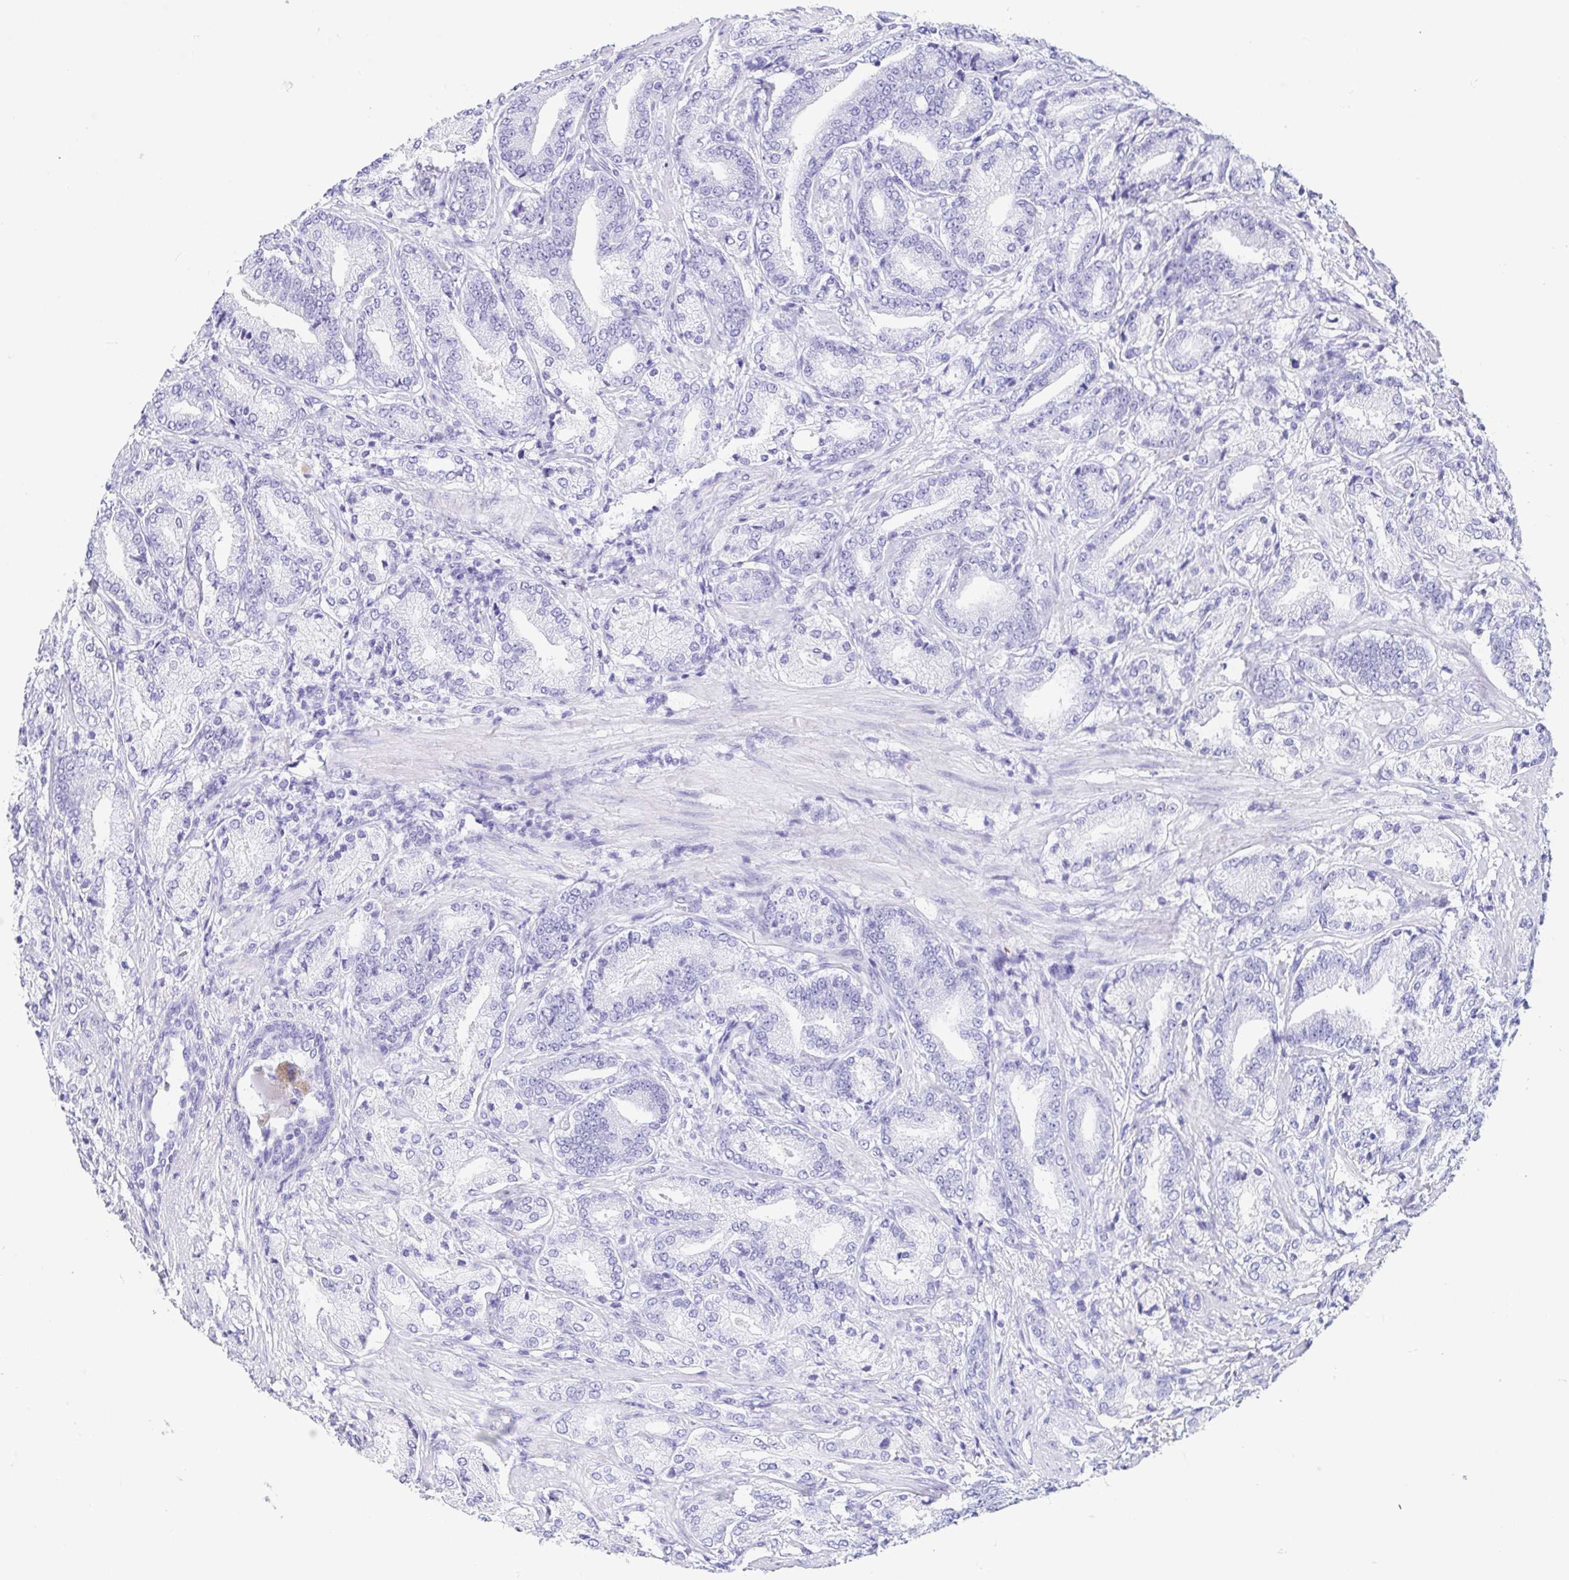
{"staining": {"intensity": "negative", "quantity": "none", "location": "none"}, "tissue": "prostate cancer", "cell_type": "Tumor cells", "image_type": "cancer", "snomed": [{"axis": "morphology", "description": "Adenocarcinoma, High grade"}, {"axis": "topography", "description": "Prostate and seminal vesicle, NOS"}], "caption": "An immunohistochemistry micrograph of prostate cancer (adenocarcinoma (high-grade)) is shown. There is no staining in tumor cells of prostate cancer (adenocarcinoma (high-grade)).", "gene": "GKN1", "patient": {"sex": "male", "age": 61}}